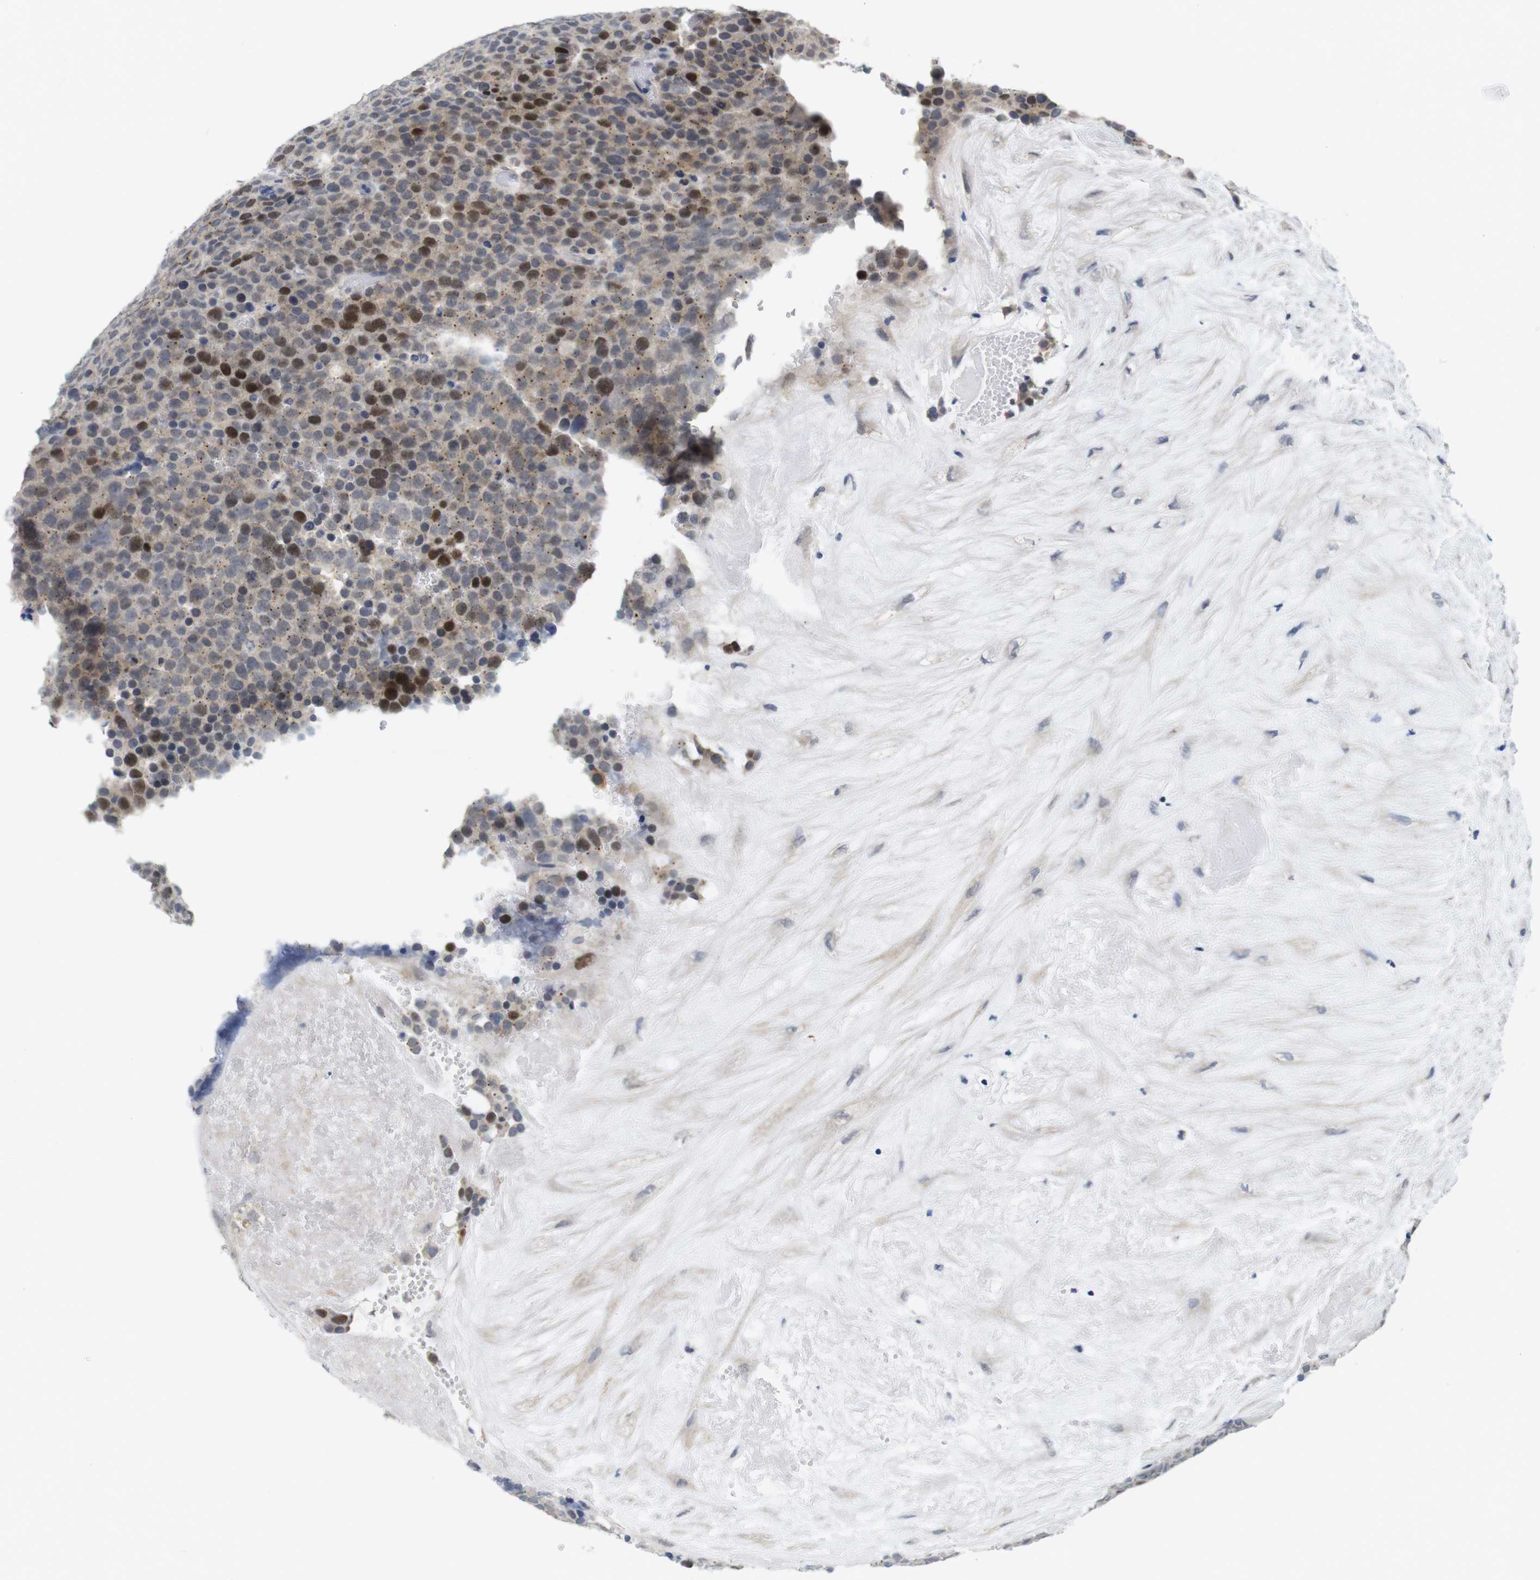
{"staining": {"intensity": "moderate", "quantity": "25%-75%", "location": "nuclear"}, "tissue": "testis cancer", "cell_type": "Tumor cells", "image_type": "cancer", "snomed": [{"axis": "morphology", "description": "Seminoma, NOS"}, {"axis": "topography", "description": "Testis"}], "caption": "This image shows IHC staining of seminoma (testis), with medium moderate nuclear positivity in about 25%-75% of tumor cells.", "gene": "SKP2", "patient": {"sex": "male", "age": 71}}